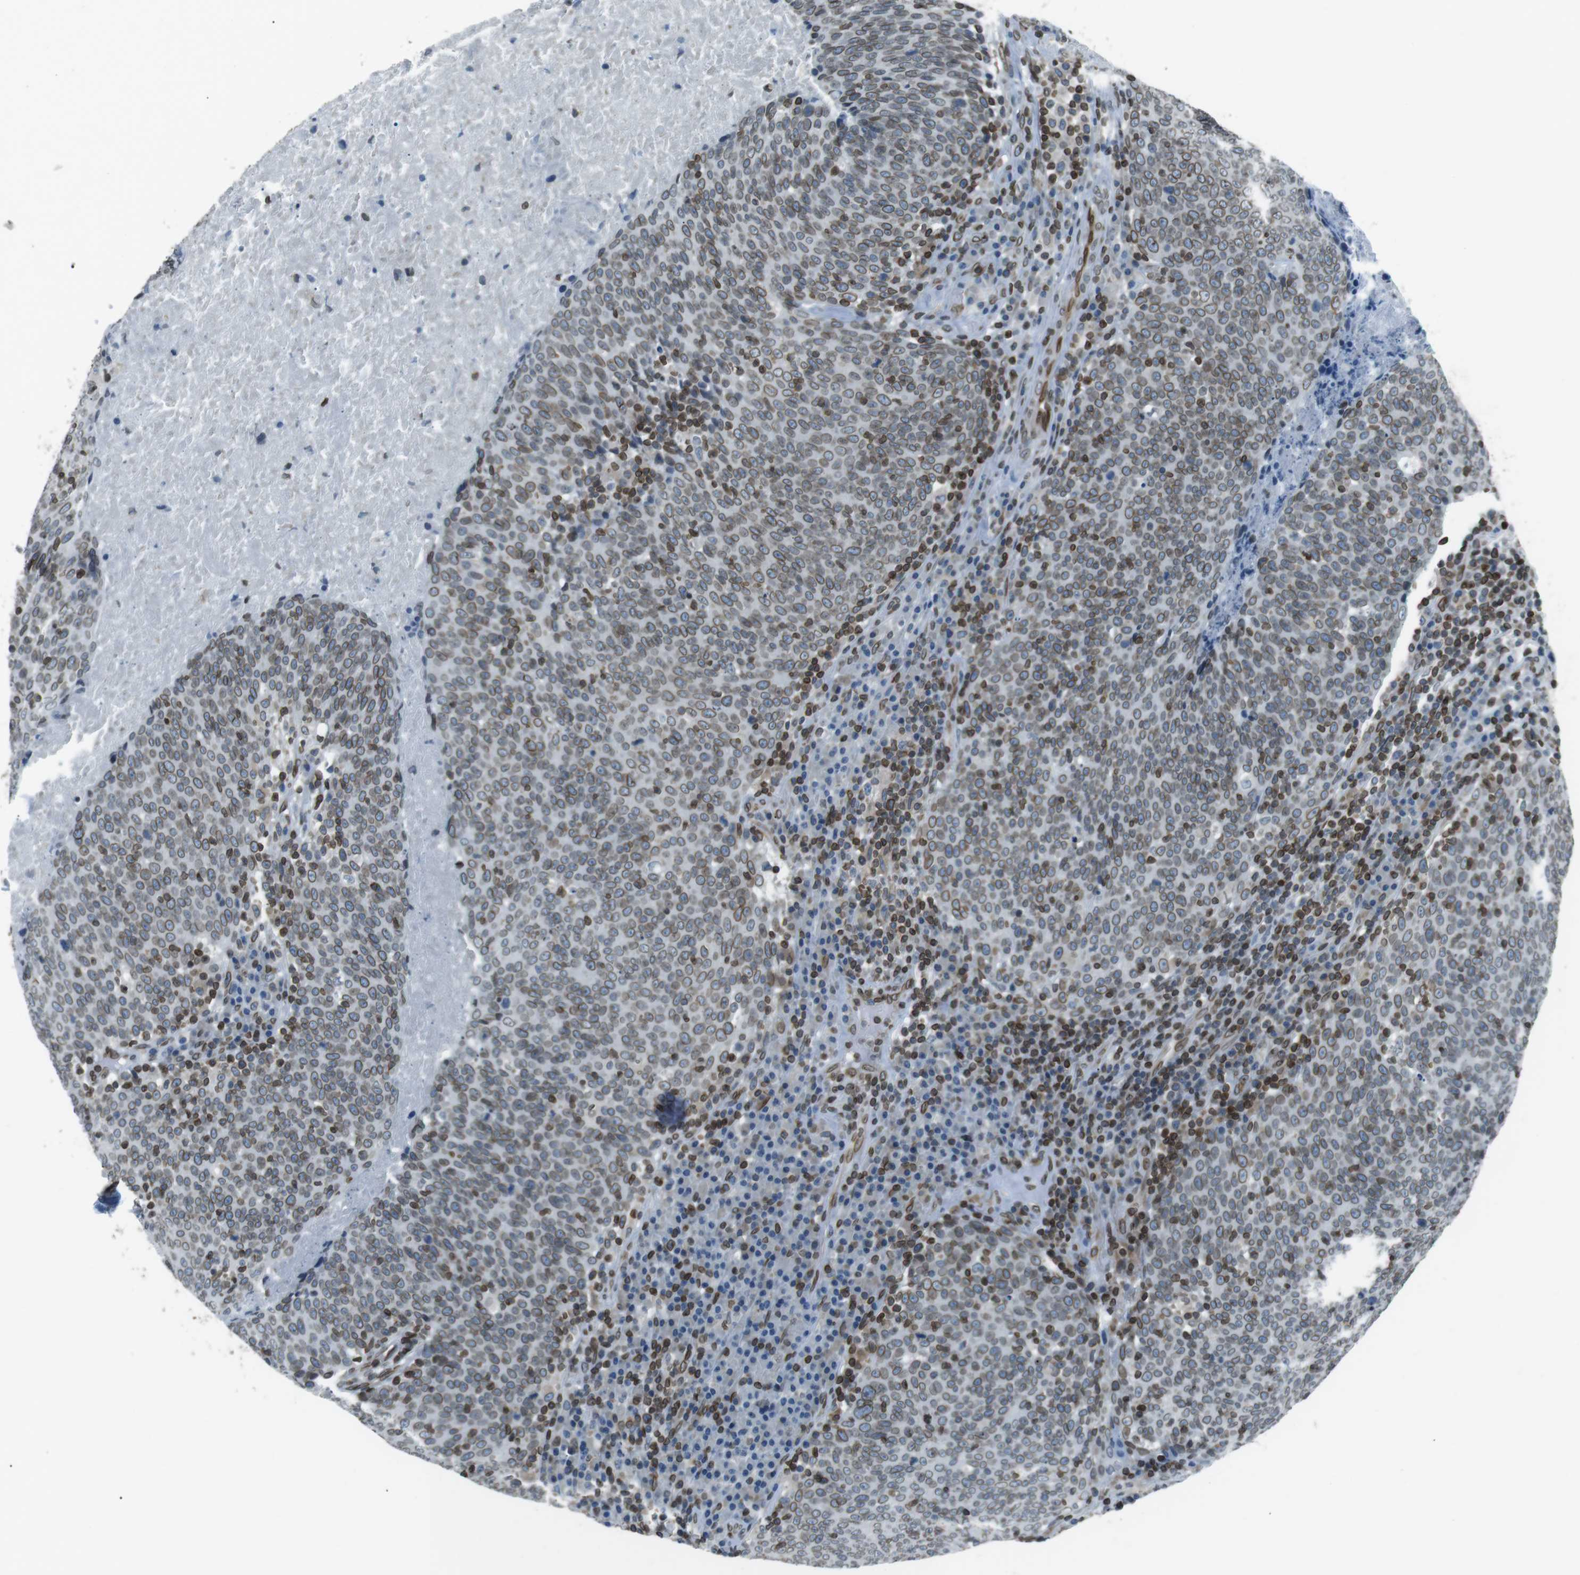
{"staining": {"intensity": "moderate", "quantity": ">75%", "location": "cytoplasmic/membranous,nuclear"}, "tissue": "head and neck cancer", "cell_type": "Tumor cells", "image_type": "cancer", "snomed": [{"axis": "morphology", "description": "Squamous cell carcinoma, NOS"}, {"axis": "morphology", "description": "Squamous cell carcinoma, metastatic, NOS"}, {"axis": "topography", "description": "Lymph node"}, {"axis": "topography", "description": "Head-Neck"}], "caption": "DAB (3,3'-diaminobenzidine) immunohistochemical staining of human head and neck cancer (metastatic squamous cell carcinoma) displays moderate cytoplasmic/membranous and nuclear protein expression in about >75% of tumor cells. Nuclei are stained in blue.", "gene": "TMX4", "patient": {"sex": "male", "age": 62}}